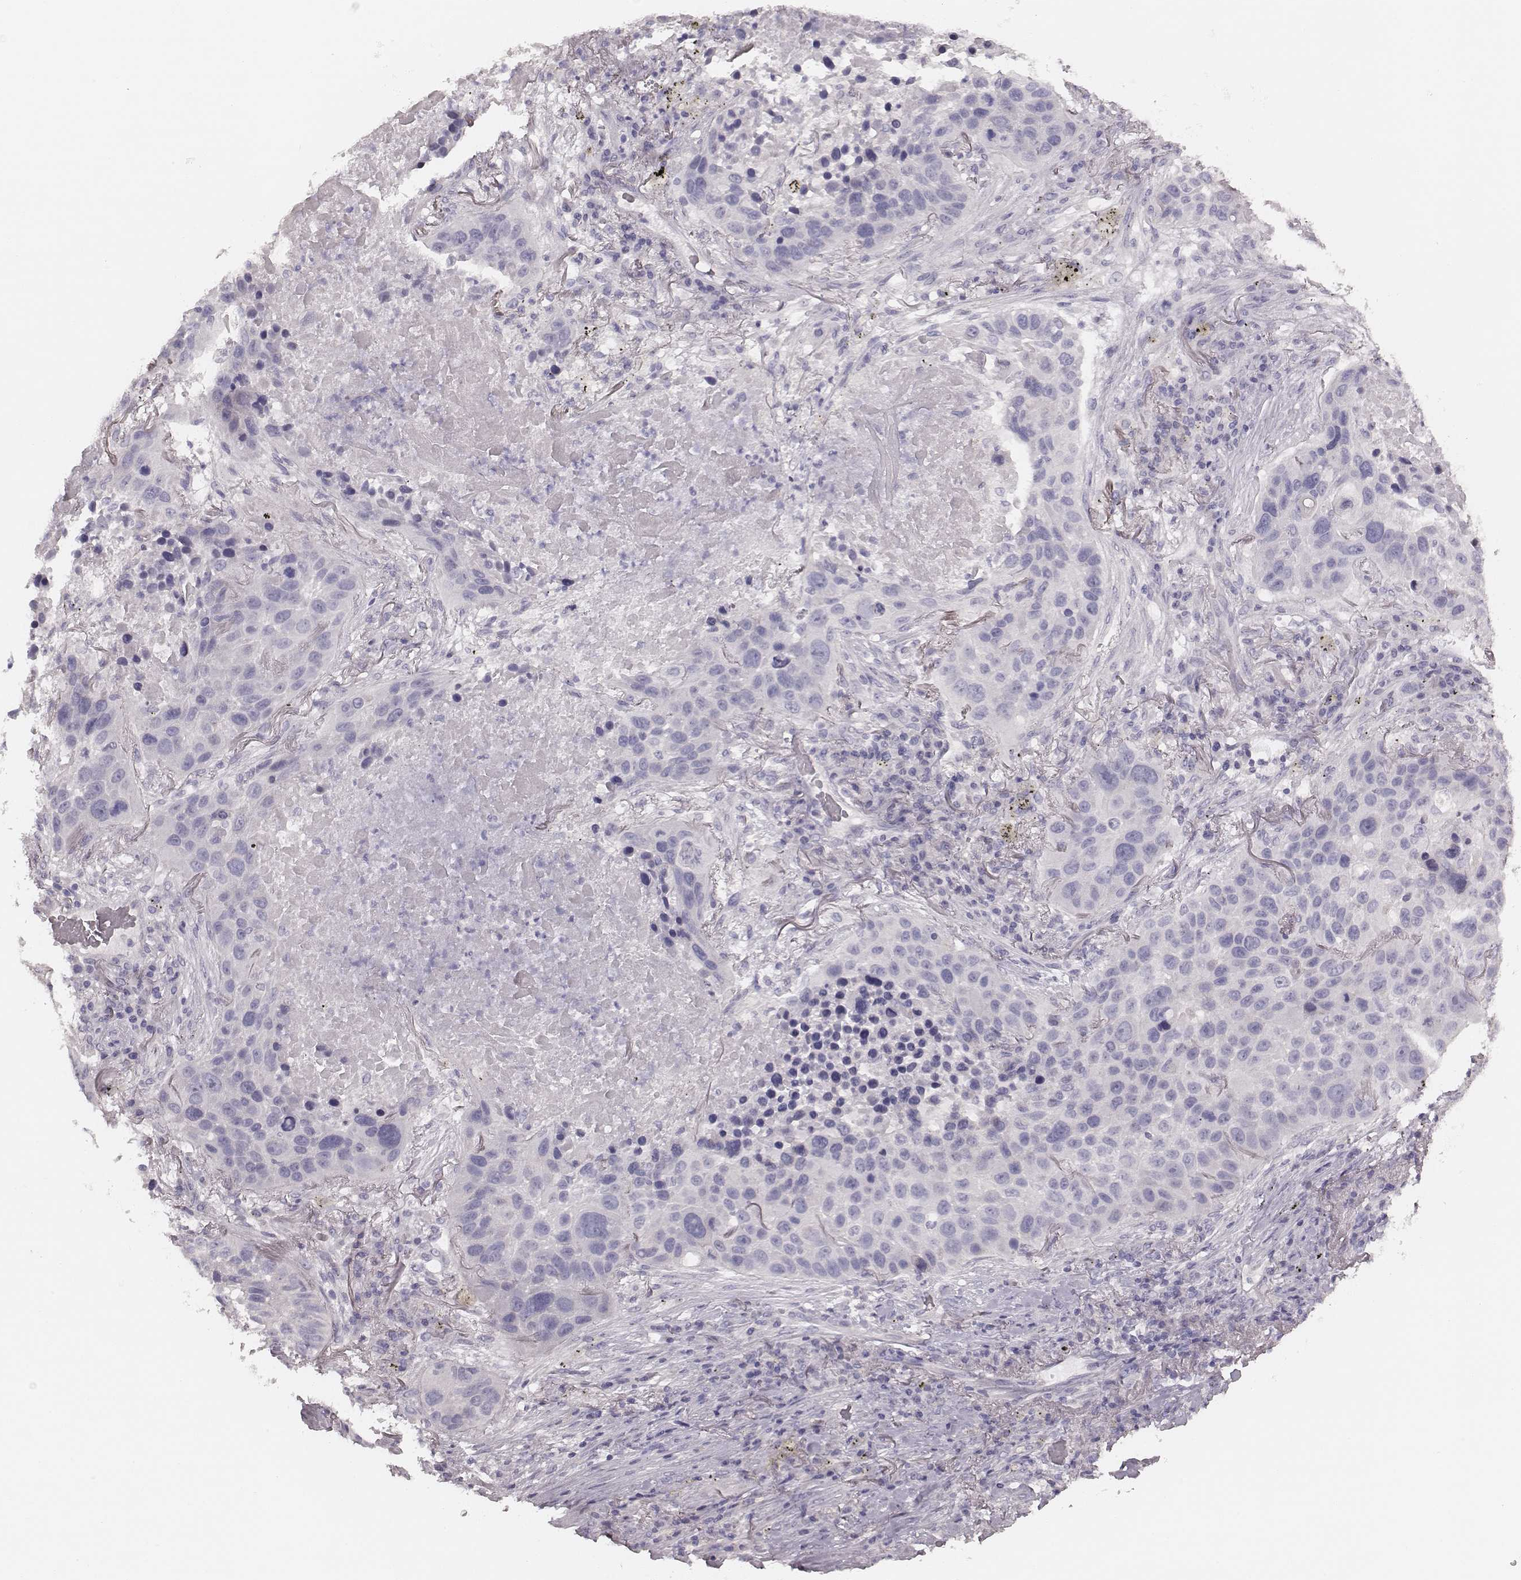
{"staining": {"intensity": "negative", "quantity": "none", "location": "none"}, "tissue": "lung cancer", "cell_type": "Tumor cells", "image_type": "cancer", "snomed": [{"axis": "morphology", "description": "Squamous cell carcinoma, NOS"}, {"axis": "topography", "description": "Lung"}], "caption": "The IHC image has no significant expression in tumor cells of lung cancer tissue. (DAB immunohistochemistry (IHC) visualized using brightfield microscopy, high magnification).", "gene": "ZP4", "patient": {"sex": "male", "age": 57}}